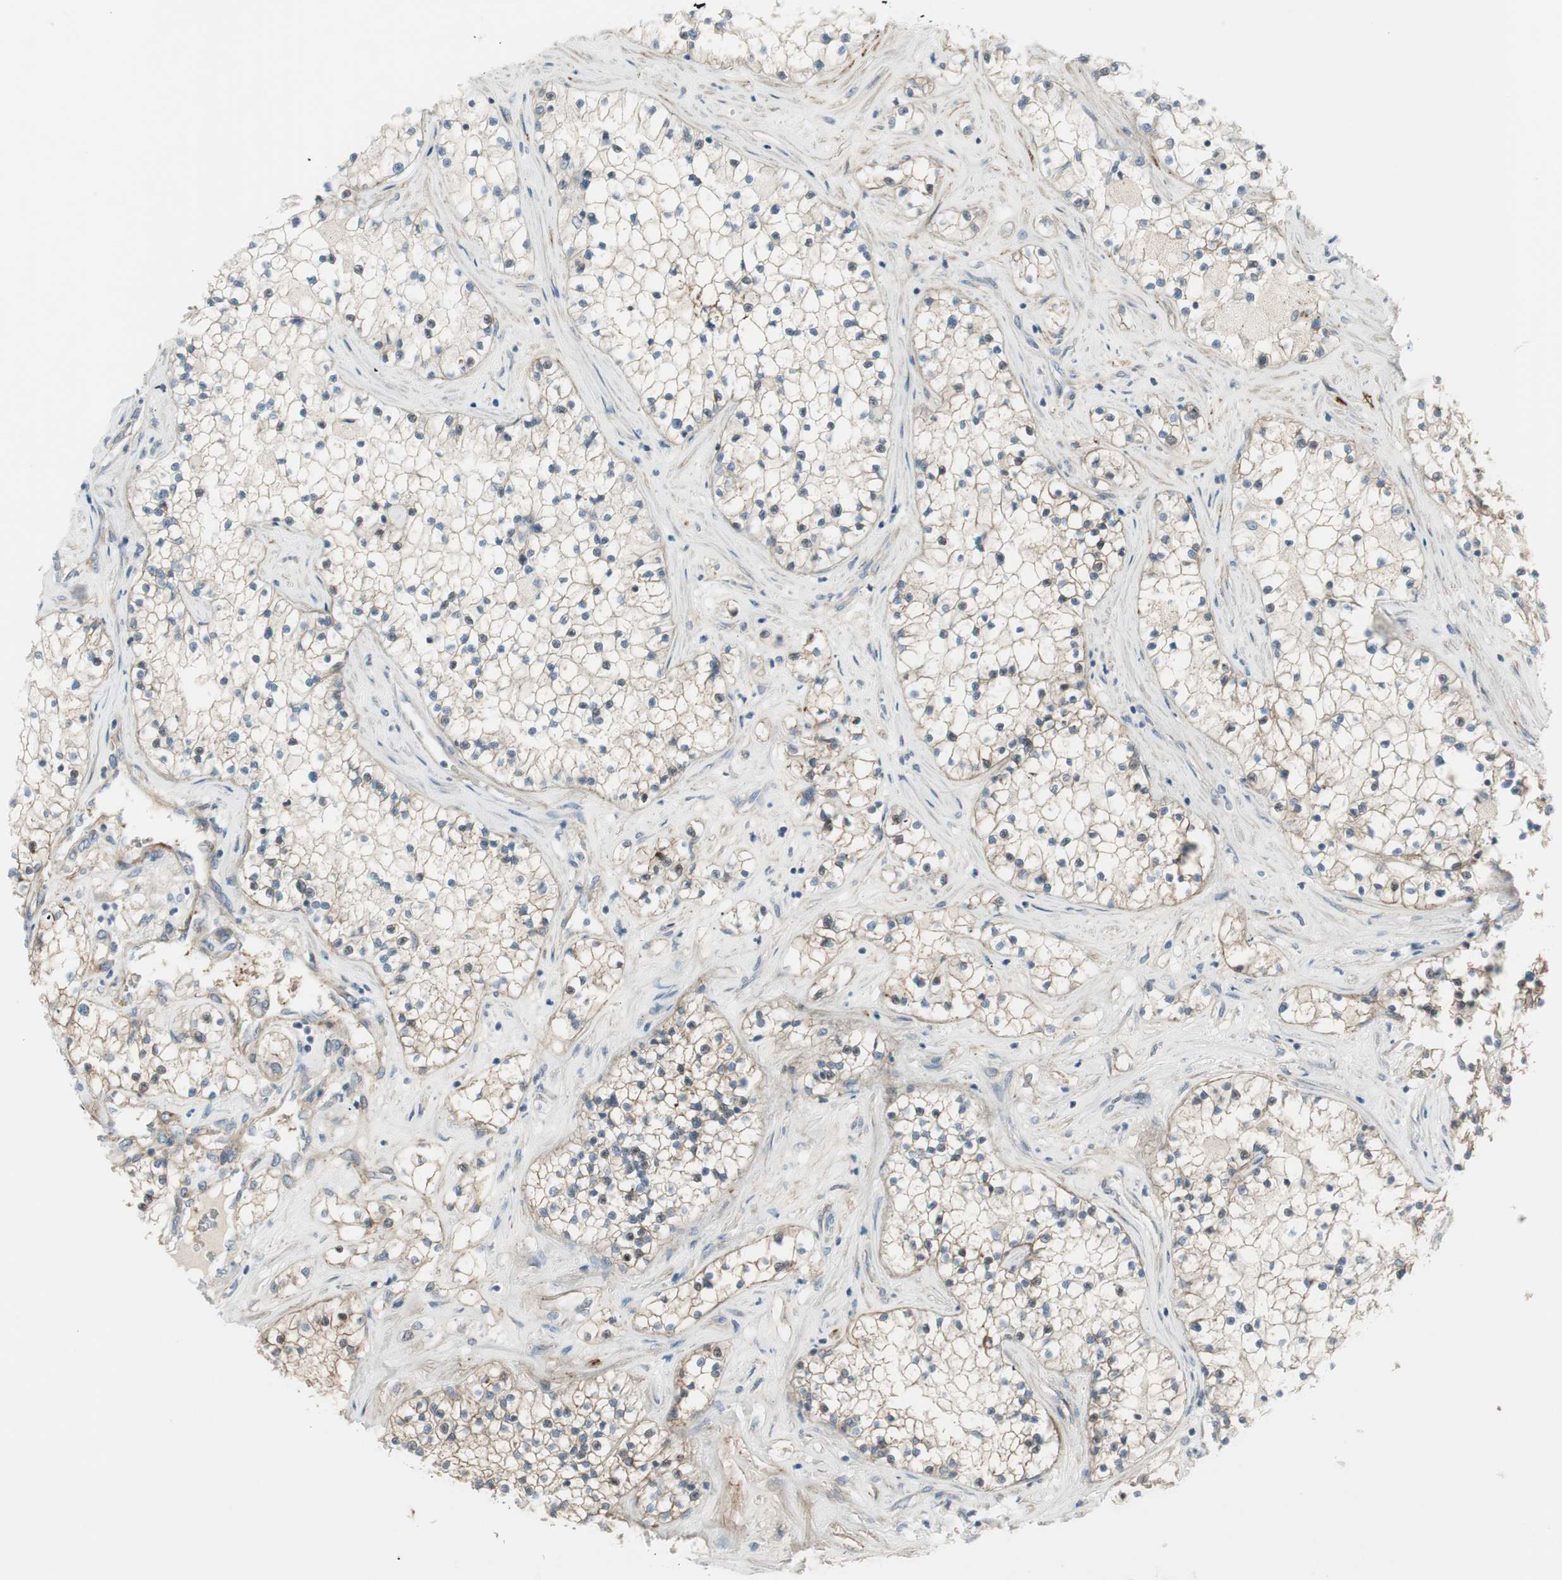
{"staining": {"intensity": "negative", "quantity": "none", "location": "none"}, "tissue": "renal cancer", "cell_type": "Tumor cells", "image_type": "cancer", "snomed": [{"axis": "morphology", "description": "Adenocarcinoma, NOS"}, {"axis": "topography", "description": "Kidney"}], "caption": "There is no significant positivity in tumor cells of renal cancer (adenocarcinoma). (DAB immunohistochemistry (IHC) visualized using brightfield microscopy, high magnification).", "gene": "CACNA2D1", "patient": {"sex": "male", "age": 68}}